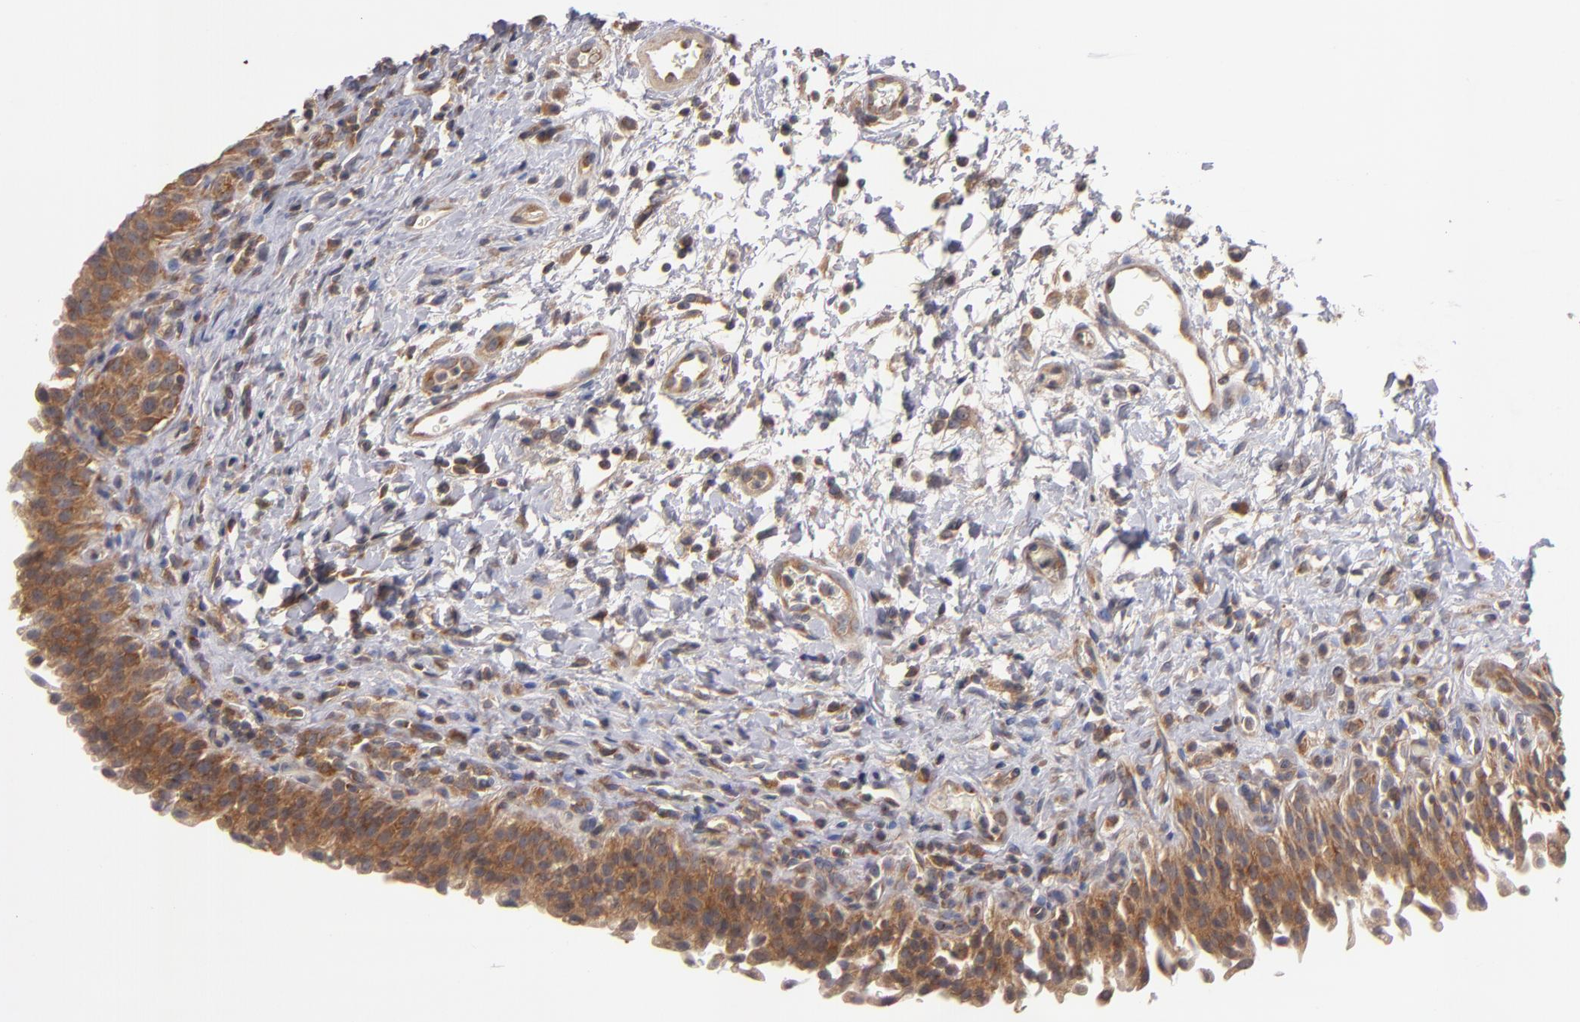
{"staining": {"intensity": "moderate", "quantity": ">75%", "location": "cytoplasmic/membranous"}, "tissue": "urinary bladder", "cell_type": "Urothelial cells", "image_type": "normal", "snomed": [{"axis": "morphology", "description": "Normal tissue, NOS"}, {"axis": "topography", "description": "Urinary bladder"}], "caption": "DAB (3,3'-diaminobenzidine) immunohistochemical staining of benign urinary bladder reveals moderate cytoplasmic/membranous protein expression in about >75% of urothelial cells.", "gene": "UPF3B", "patient": {"sex": "male", "age": 51}}